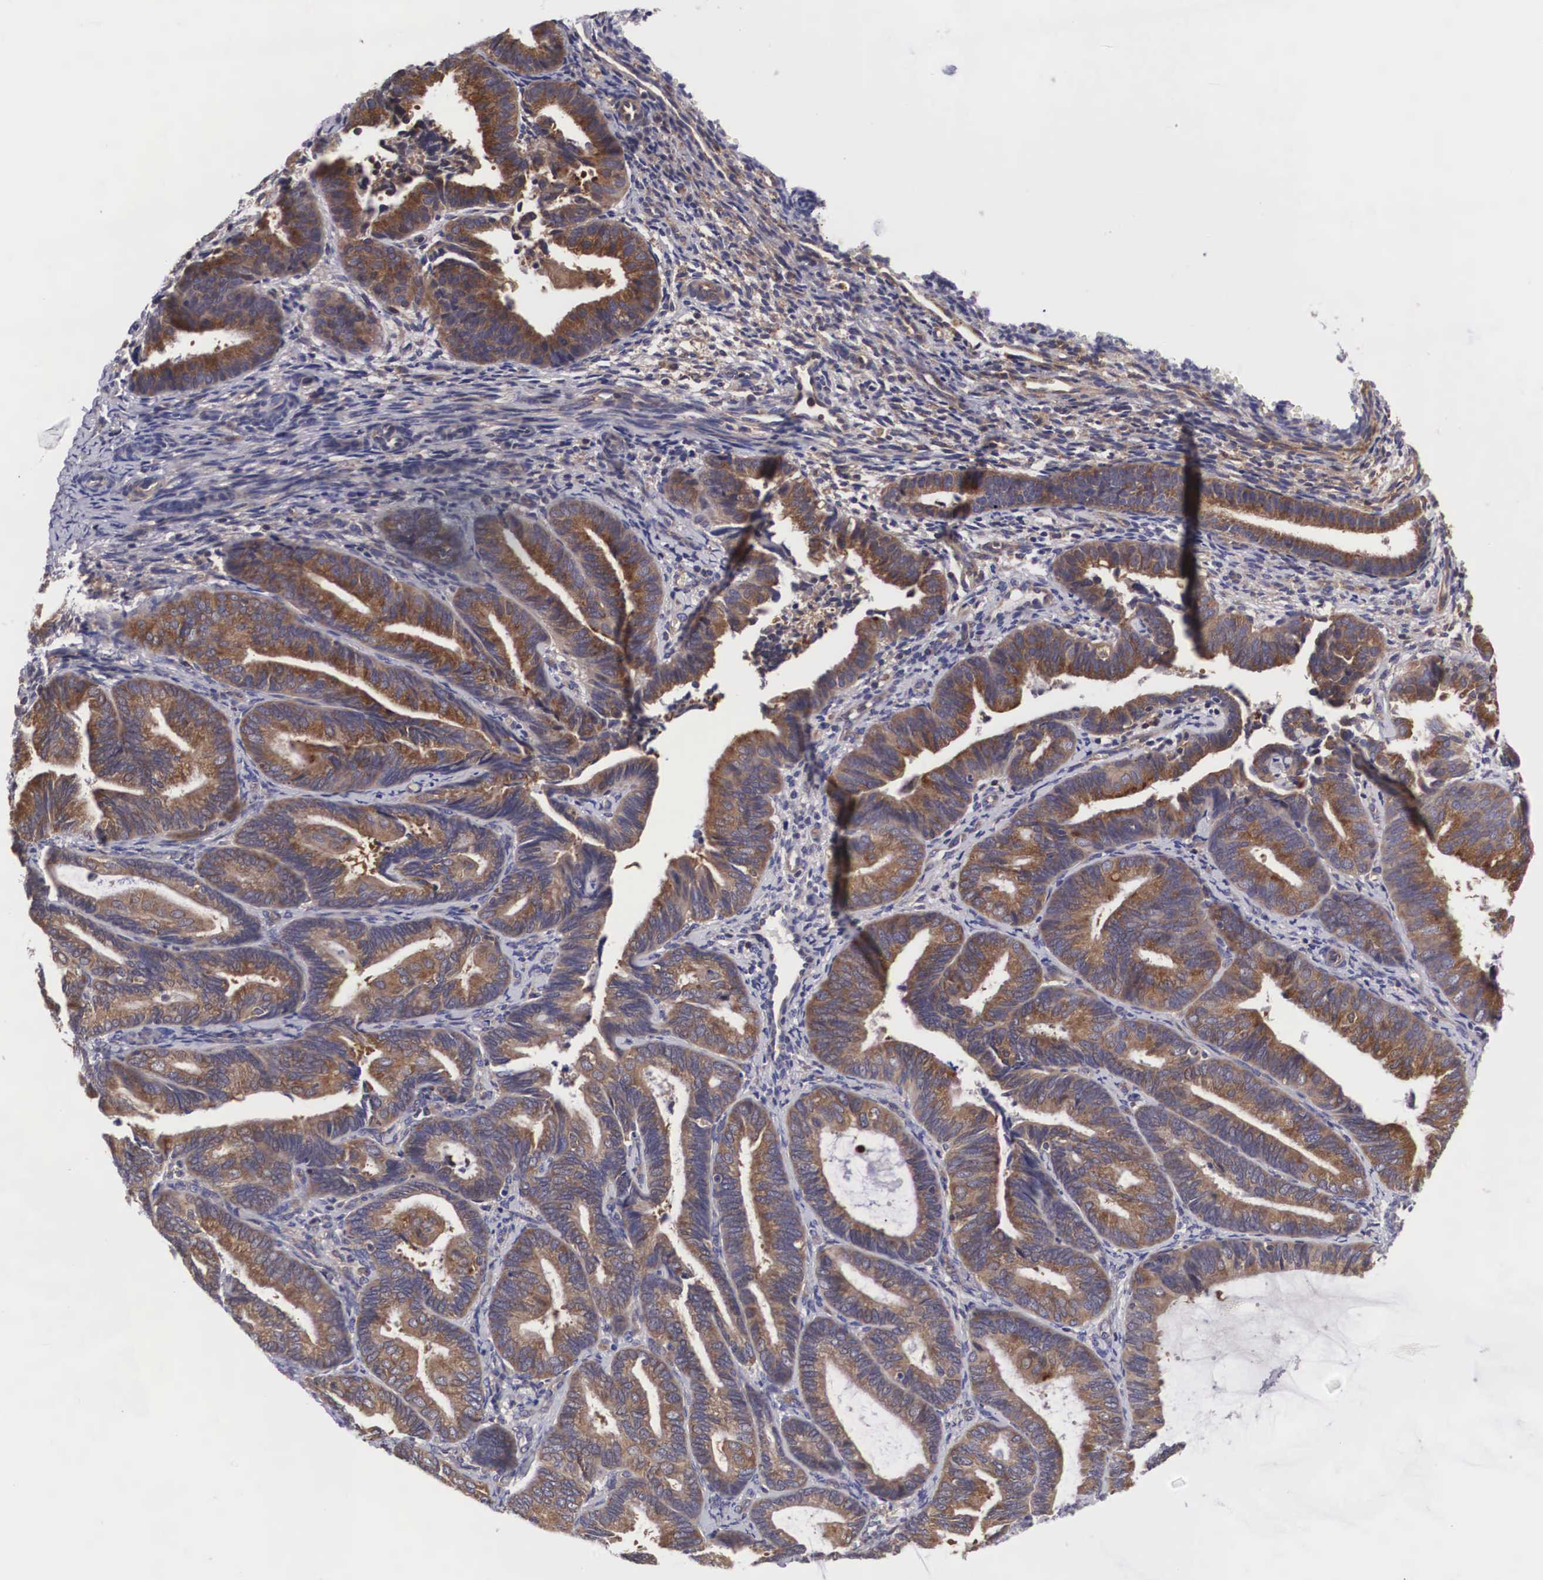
{"staining": {"intensity": "moderate", "quantity": ">75%", "location": "cytoplasmic/membranous"}, "tissue": "endometrial cancer", "cell_type": "Tumor cells", "image_type": "cancer", "snomed": [{"axis": "morphology", "description": "Adenocarcinoma, NOS"}, {"axis": "topography", "description": "Endometrium"}], "caption": "About >75% of tumor cells in human endometrial cancer (adenocarcinoma) reveal moderate cytoplasmic/membranous protein positivity as visualized by brown immunohistochemical staining.", "gene": "GRIPAP1", "patient": {"sex": "female", "age": 63}}